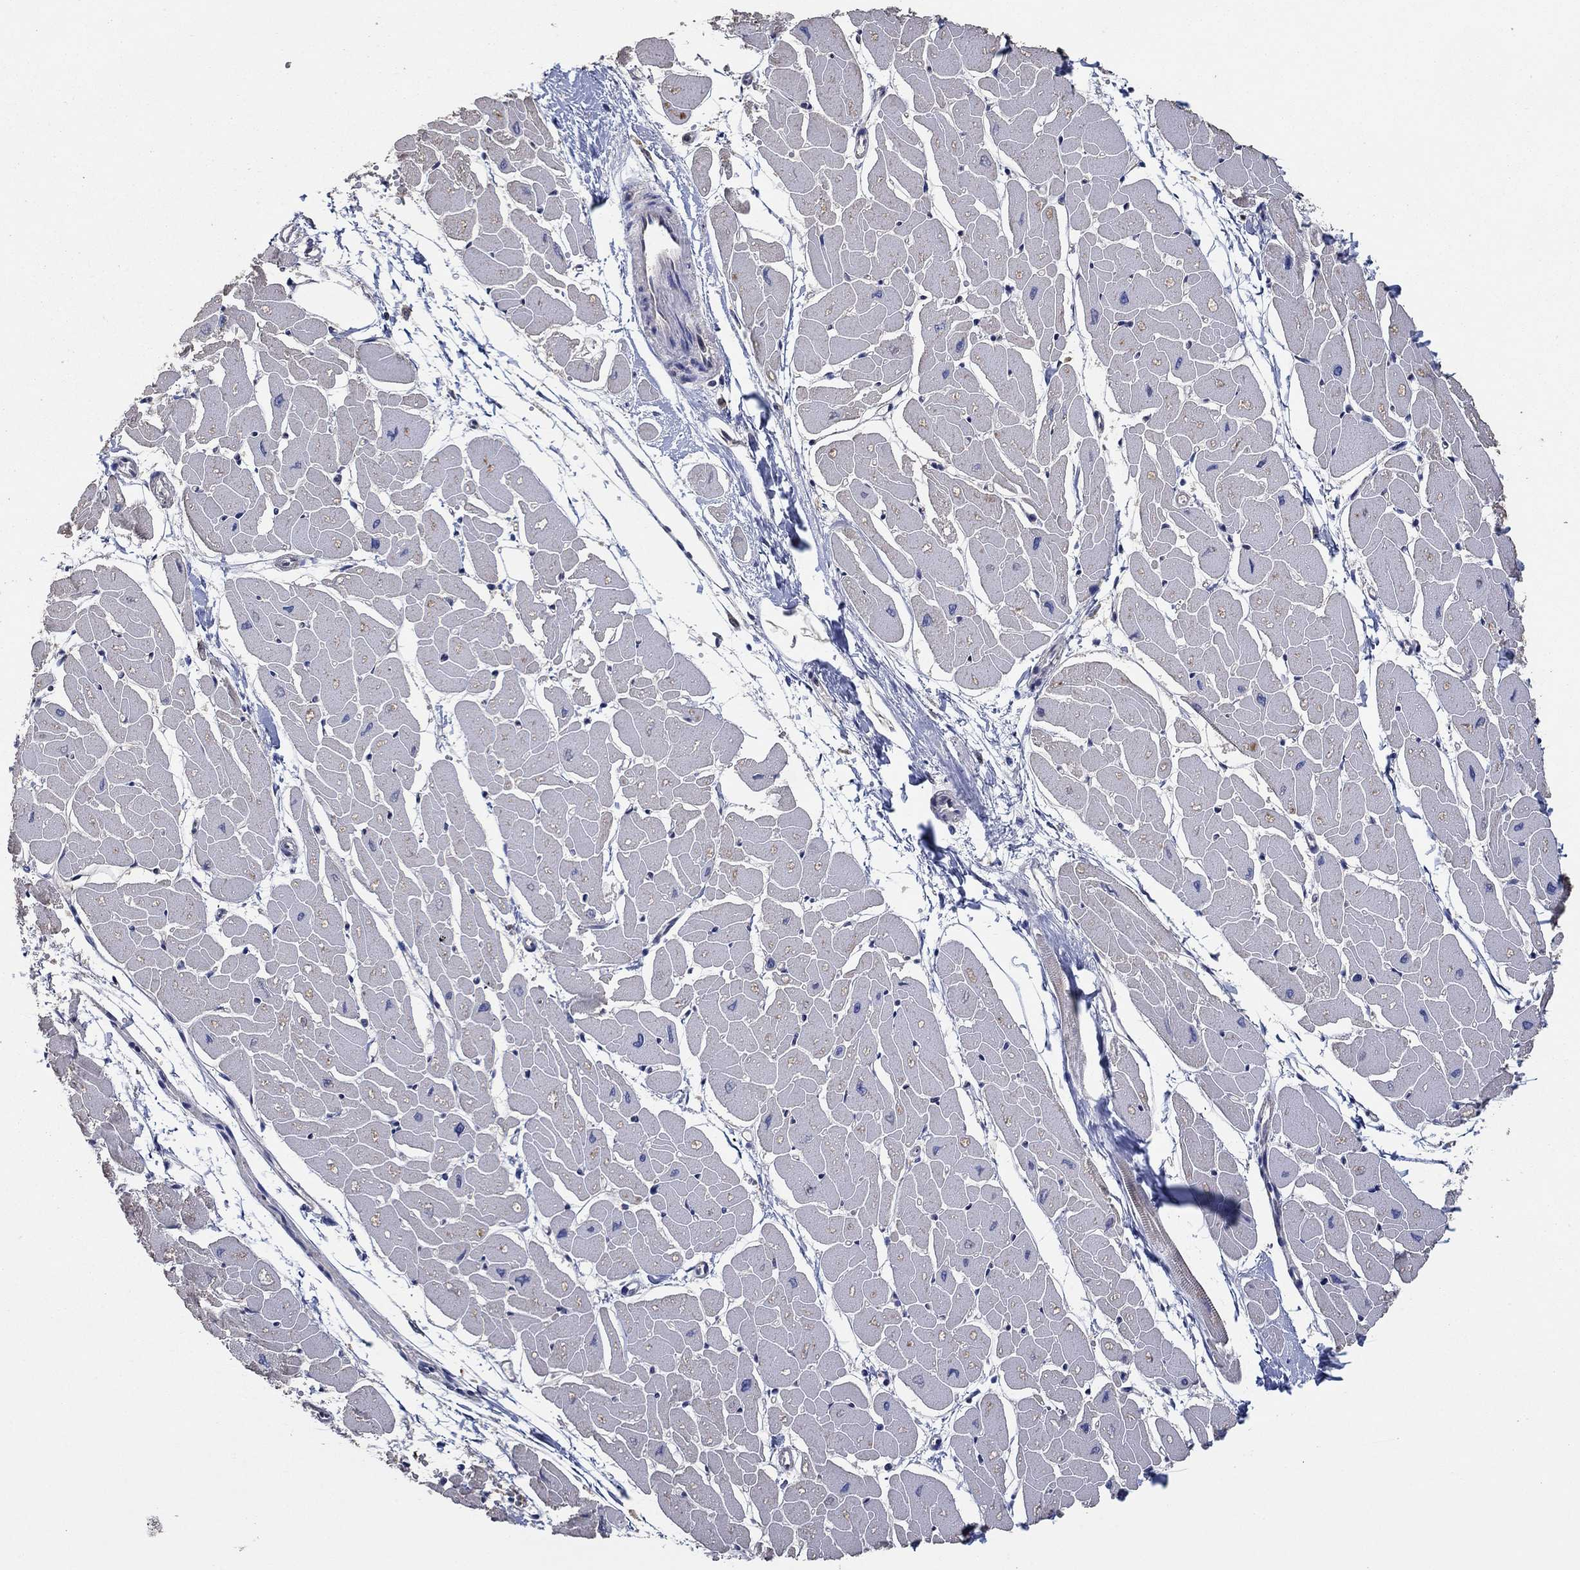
{"staining": {"intensity": "weak", "quantity": "<25%", "location": "cytoplasmic/membranous"}, "tissue": "heart muscle", "cell_type": "Cardiomyocytes", "image_type": "normal", "snomed": [{"axis": "morphology", "description": "Normal tissue, NOS"}, {"axis": "topography", "description": "Heart"}], "caption": "IHC histopathology image of benign heart muscle: human heart muscle stained with DAB shows no significant protein positivity in cardiomyocytes.", "gene": "HID1", "patient": {"sex": "male", "age": 57}}